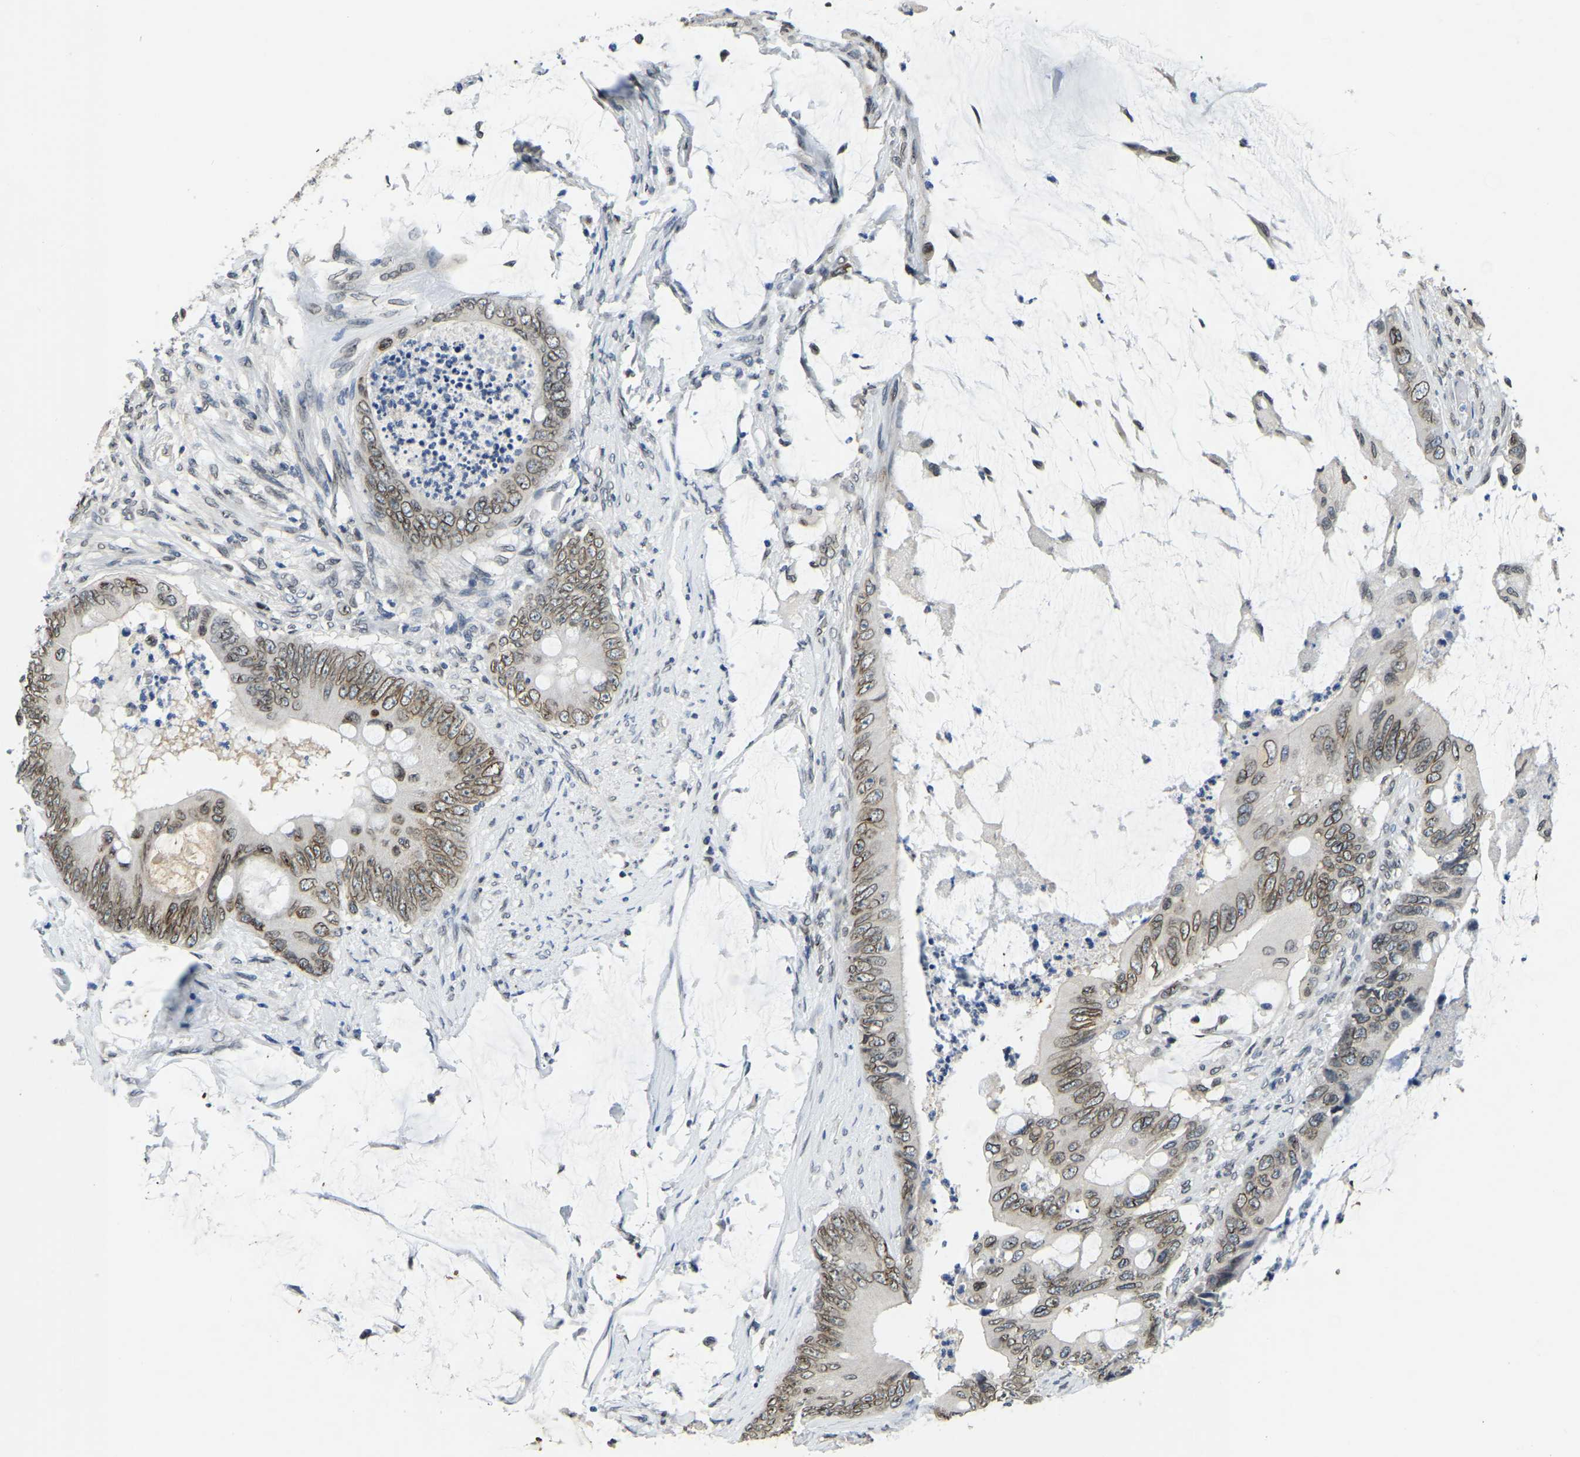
{"staining": {"intensity": "moderate", "quantity": ">75%", "location": "cytoplasmic/membranous,nuclear"}, "tissue": "colorectal cancer", "cell_type": "Tumor cells", "image_type": "cancer", "snomed": [{"axis": "morphology", "description": "Adenocarcinoma, NOS"}, {"axis": "topography", "description": "Rectum"}], "caption": "Immunohistochemical staining of human colorectal cancer (adenocarcinoma) shows medium levels of moderate cytoplasmic/membranous and nuclear expression in about >75% of tumor cells.", "gene": "RANBP2", "patient": {"sex": "female", "age": 77}}